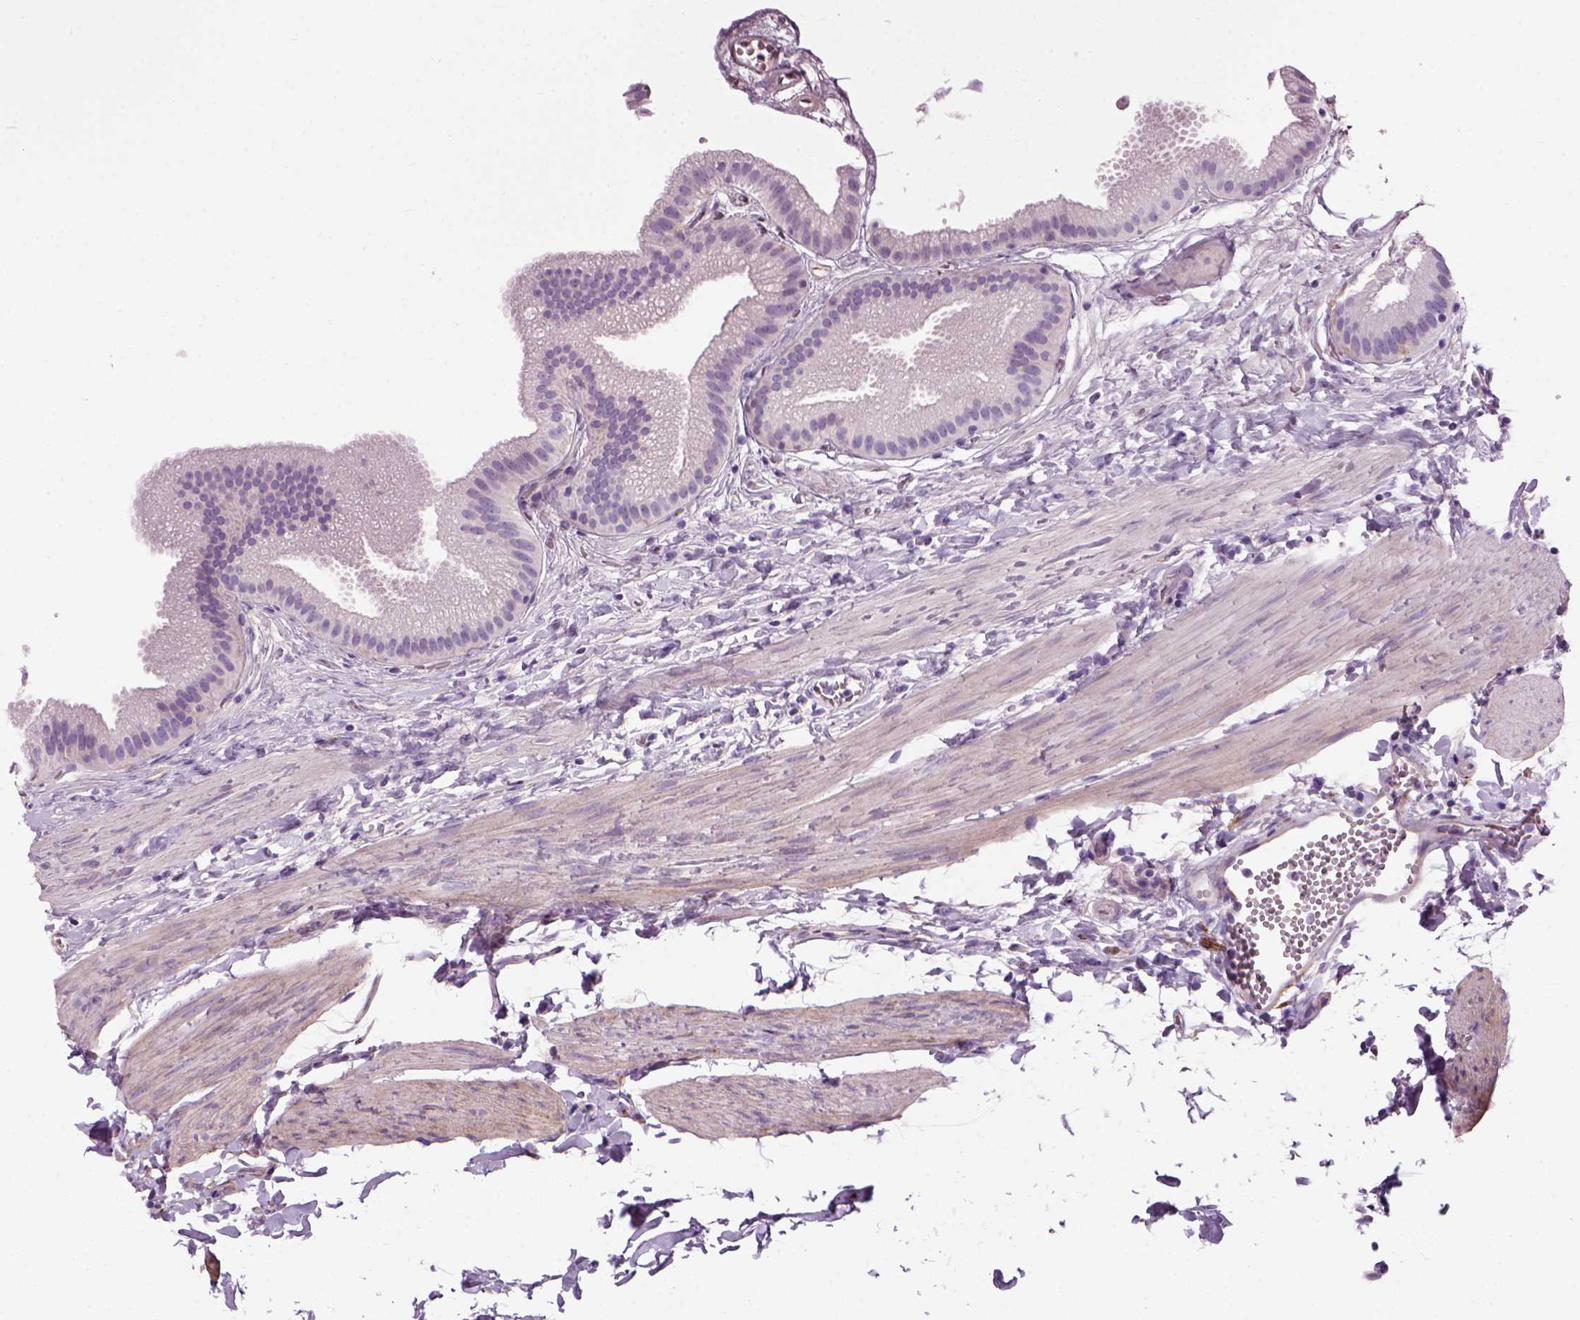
{"staining": {"intensity": "negative", "quantity": "none", "location": "none"}, "tissue": "gallbladder", "cell_type": "Glandular cells", "image_type": "normal", "snomed": [{"axis": "morphology", "description": "Normal tissue, NOS"}, {"axis": "topography", "description": "Gallbladder"}], "caption": "IHC of unremarkable human gallbladder demonstrates no staining in glandular cells. The staining is performed using DAB (3,3'-diaminobenzidine) brown chromogen with nuclei counter-stained in using hematoxylin.", "gene": "MARCKS", "patient": {"sex": "female", "age": 63}}